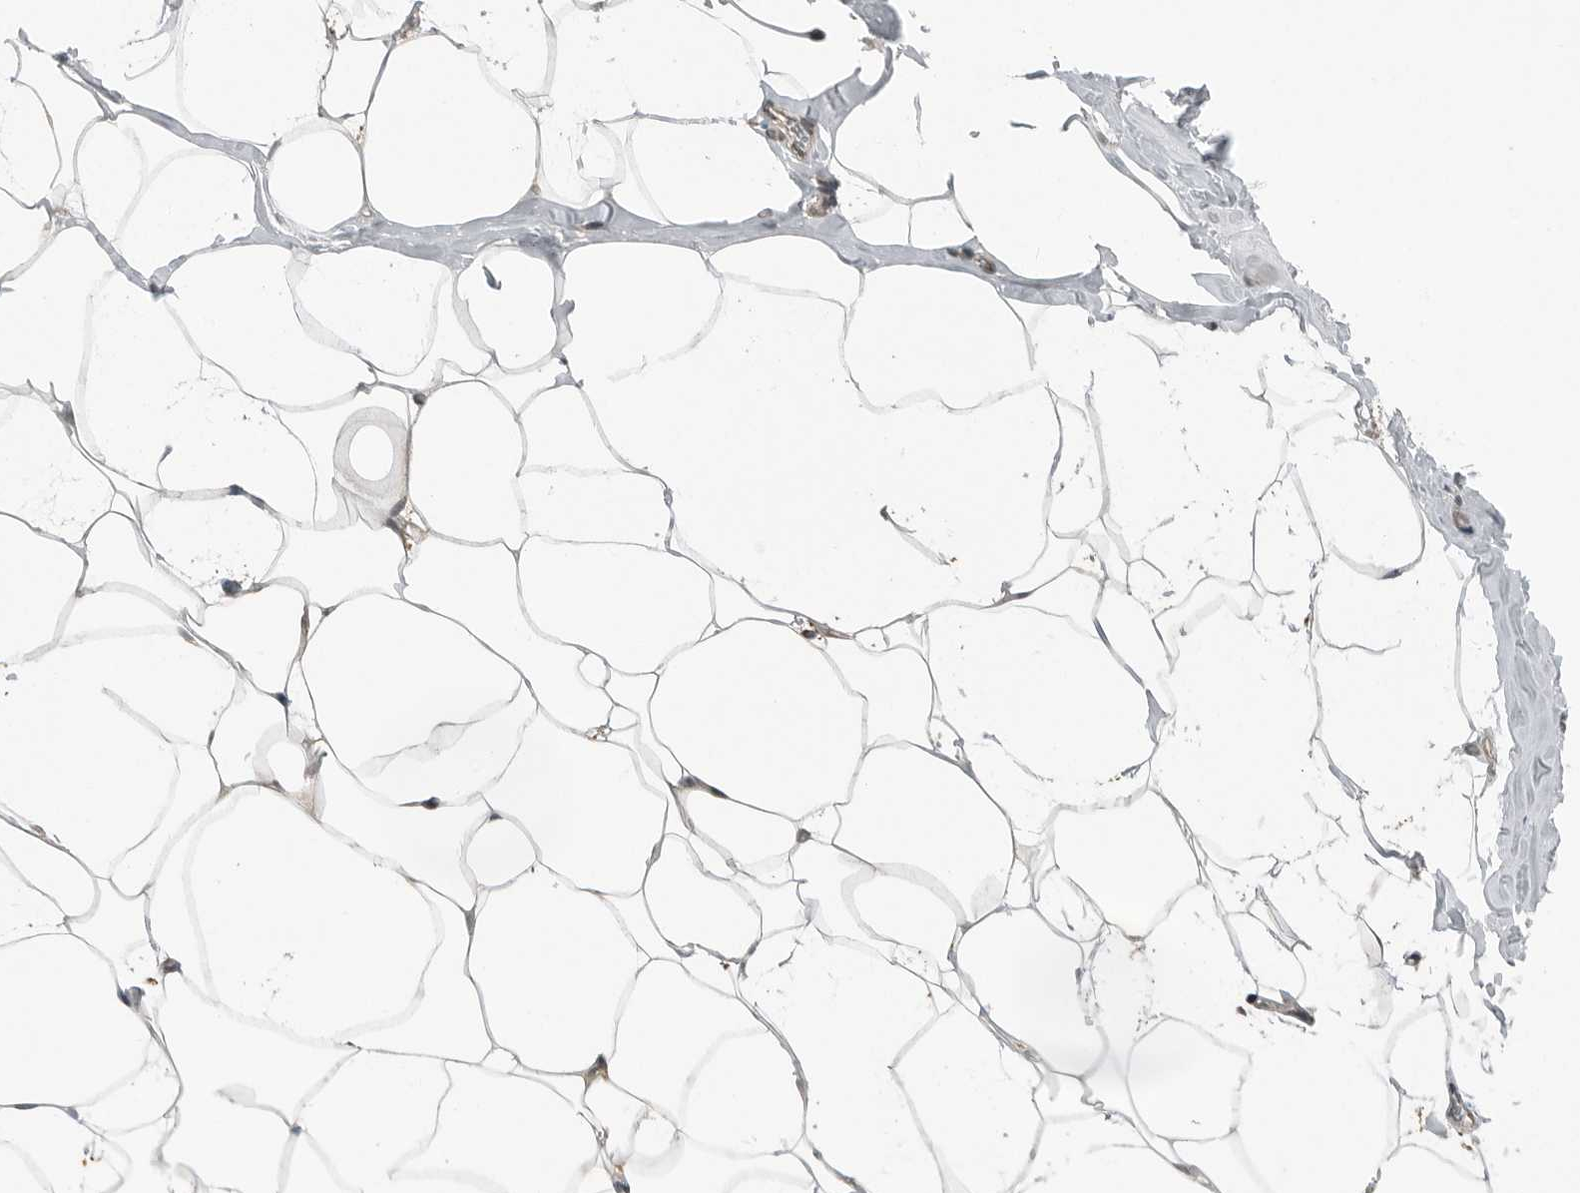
{"staining": {"intensity": "moderate", "quantity": ">75%", "location": "cytoplasmic/membranous"}, "tissue": "adipose tissue", "cell_type": "Adipocytes", "image_type": "normal", "snomed": [{"axis": "morphology", "description": "Normal tissue, NOS"}, {"axis": "morphology", "description": "Fibrosis, NOS"}, {"axis": "topography", "description": "Breast"}, {"axis": "topography", "description": "Adipose tissue"}], "caption": "An image of adipose tissue stained for a protein displays moderate cytoplasmic/membranous brown staining in adipocytes.", "gene": "AMFR", "patient": {"sex": "female", "age": 39}}